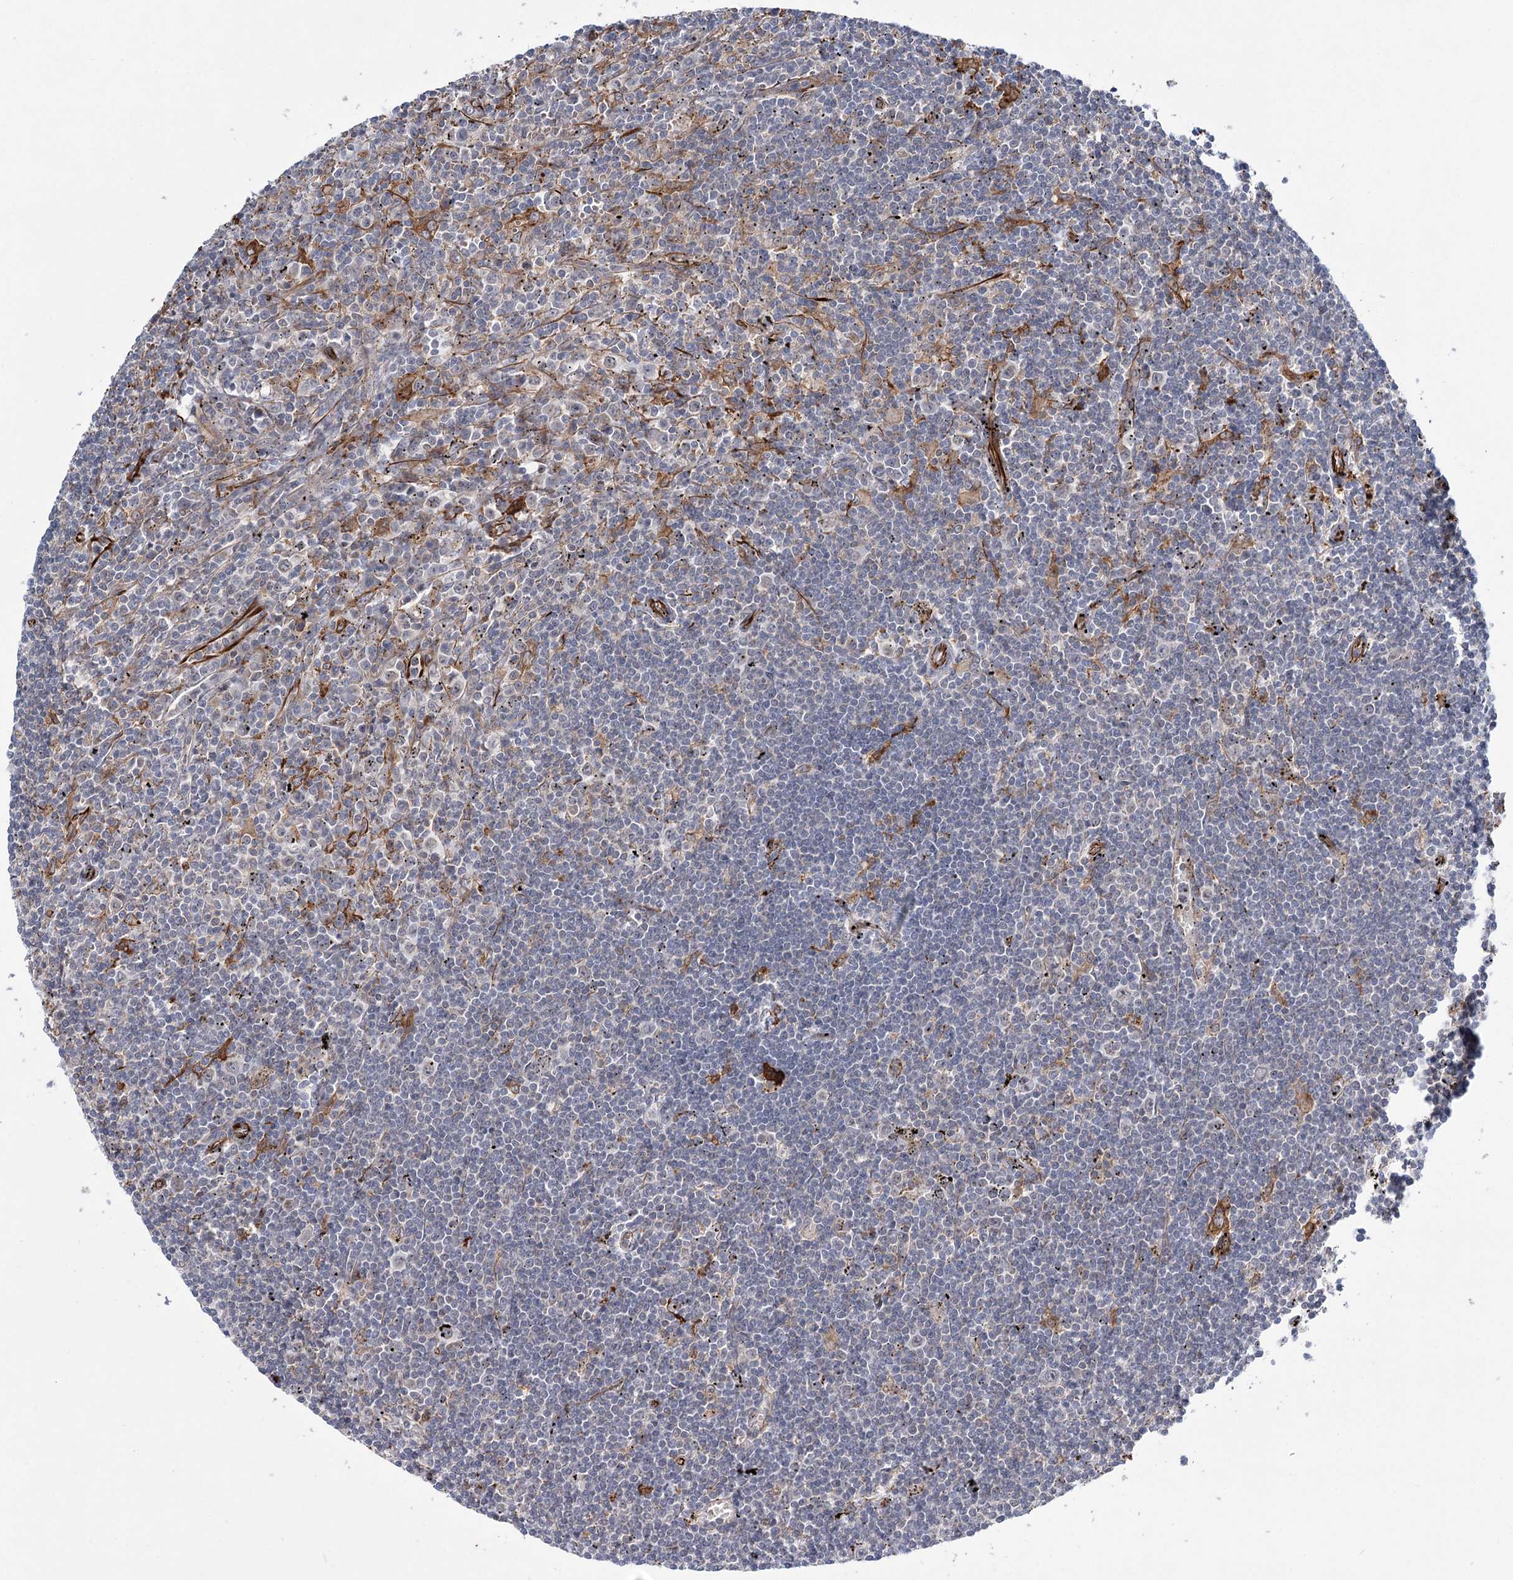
{"staining": {"intensity": "negative", "quantity": "none", "location": "none"}, "tissue": "lymphoma", "cell_type": "Tumor cells", "image_type": "cancer", "snomed": [{"axis": "morphology", "description": "Malignant lymphoma, non-Hodgkin's type, Low grade"}, {"axis": "topography", "description": "Spleen"}], "caption": "Immunohistochemistry of malignant lymphoma, non-Hodgkin's type (low-grade) demonstrates no expression in tumor cells.", "gene": "DPEP2", "patient": {"sex": "male", "age": 76}}